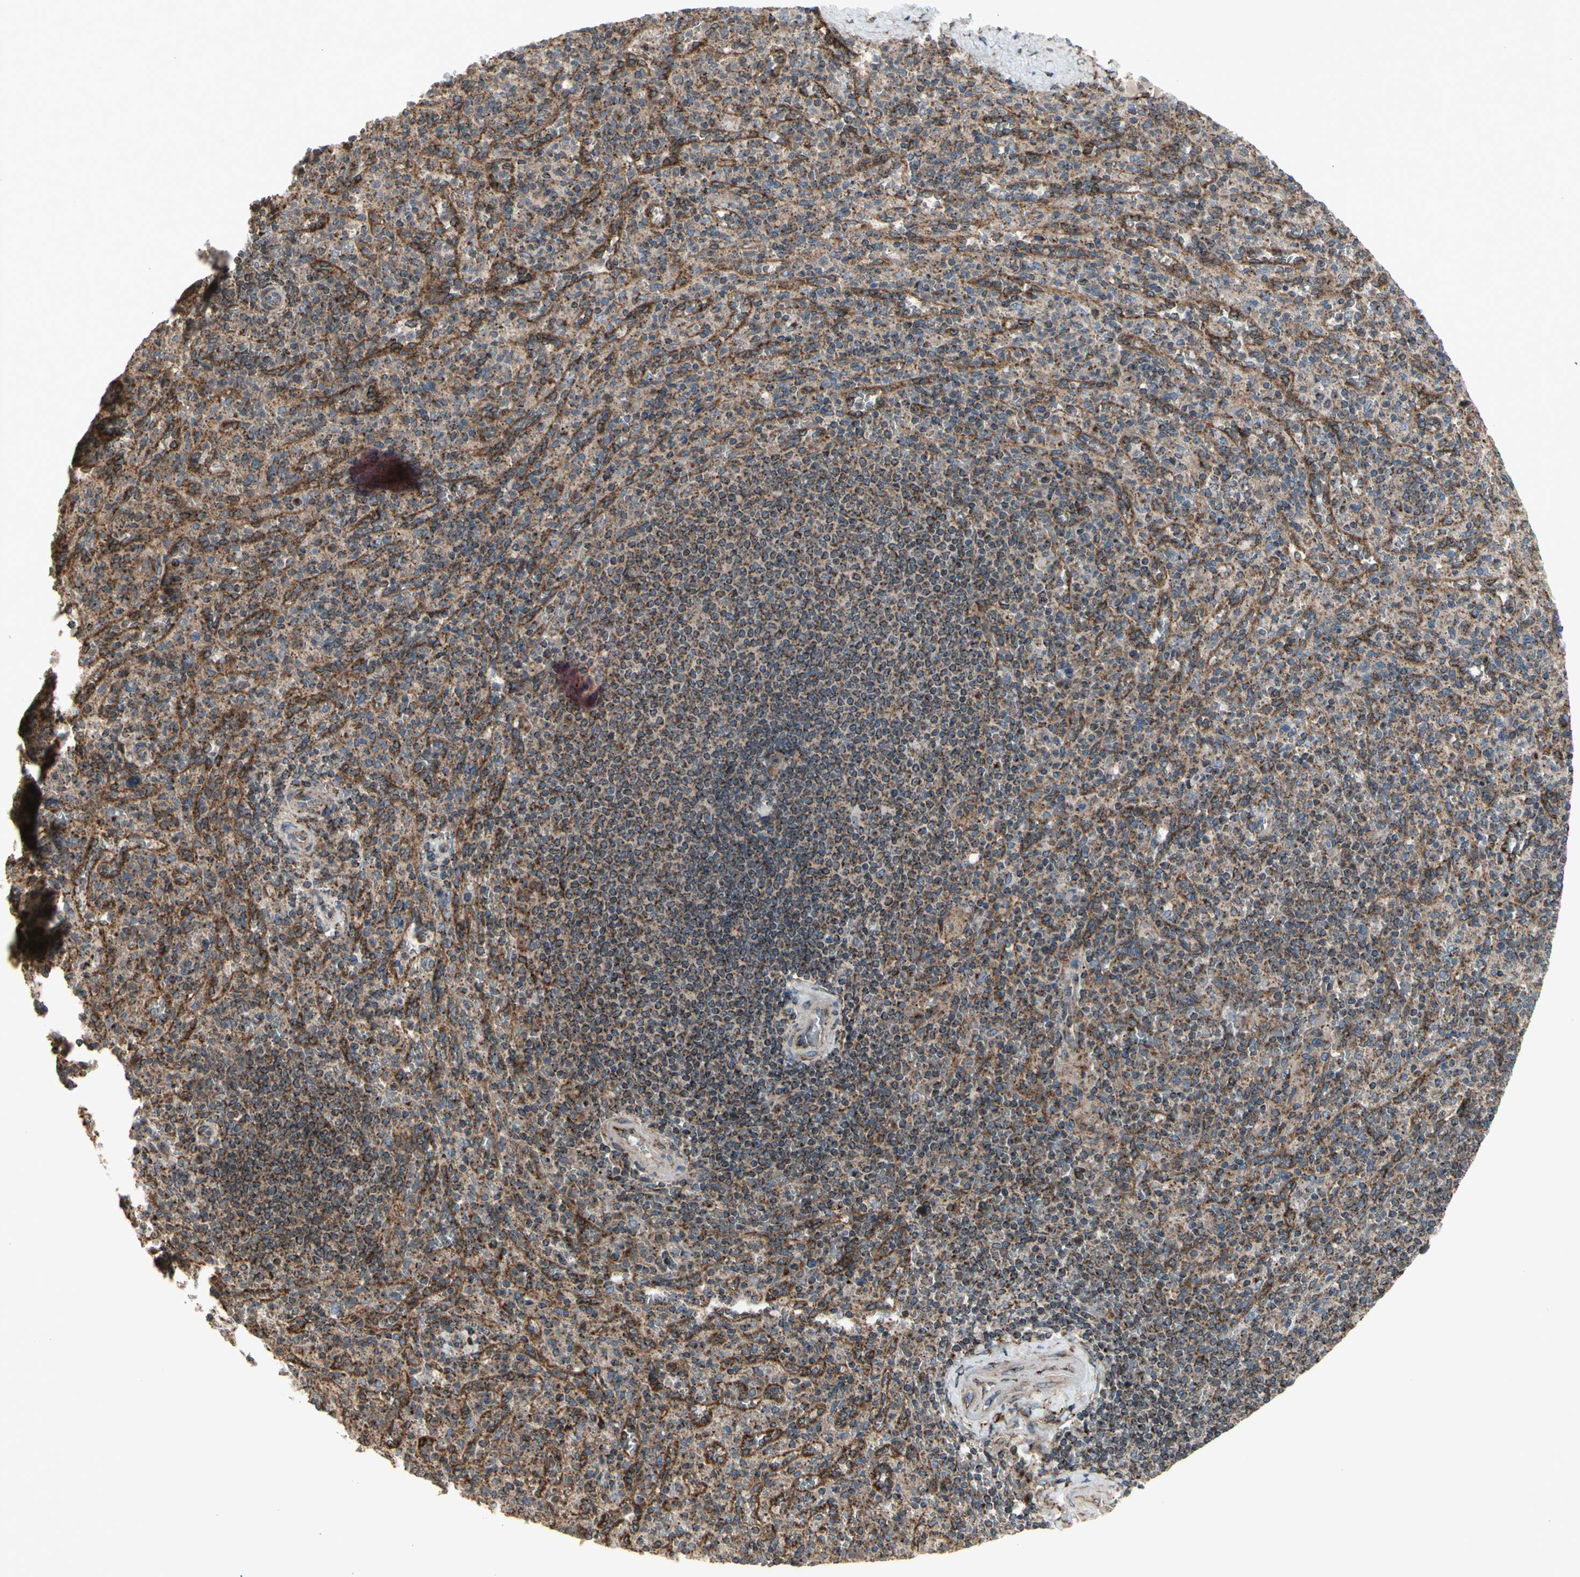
{"staining": {"intensity": "moderate", "quantity": ">75%", "location": "cytoplasmic/membranous"}, "tissue": "spleen", "cell_type": "Cells in red pulp", "image_type": "normal", "snomed": [{"axis": "morphology", "description": "Normal tissue, NOS"}, {"axis": "topography", "description": "Spleen"}], "caption": "An IHC image of normal tissue is shown. Protein staining in brown highlights moderate cytoplasmic/membranous positivity in spleen within cells in red pulp.", "gene": "SLC39A9", "patient": {"sex": "male", "age": 36}}